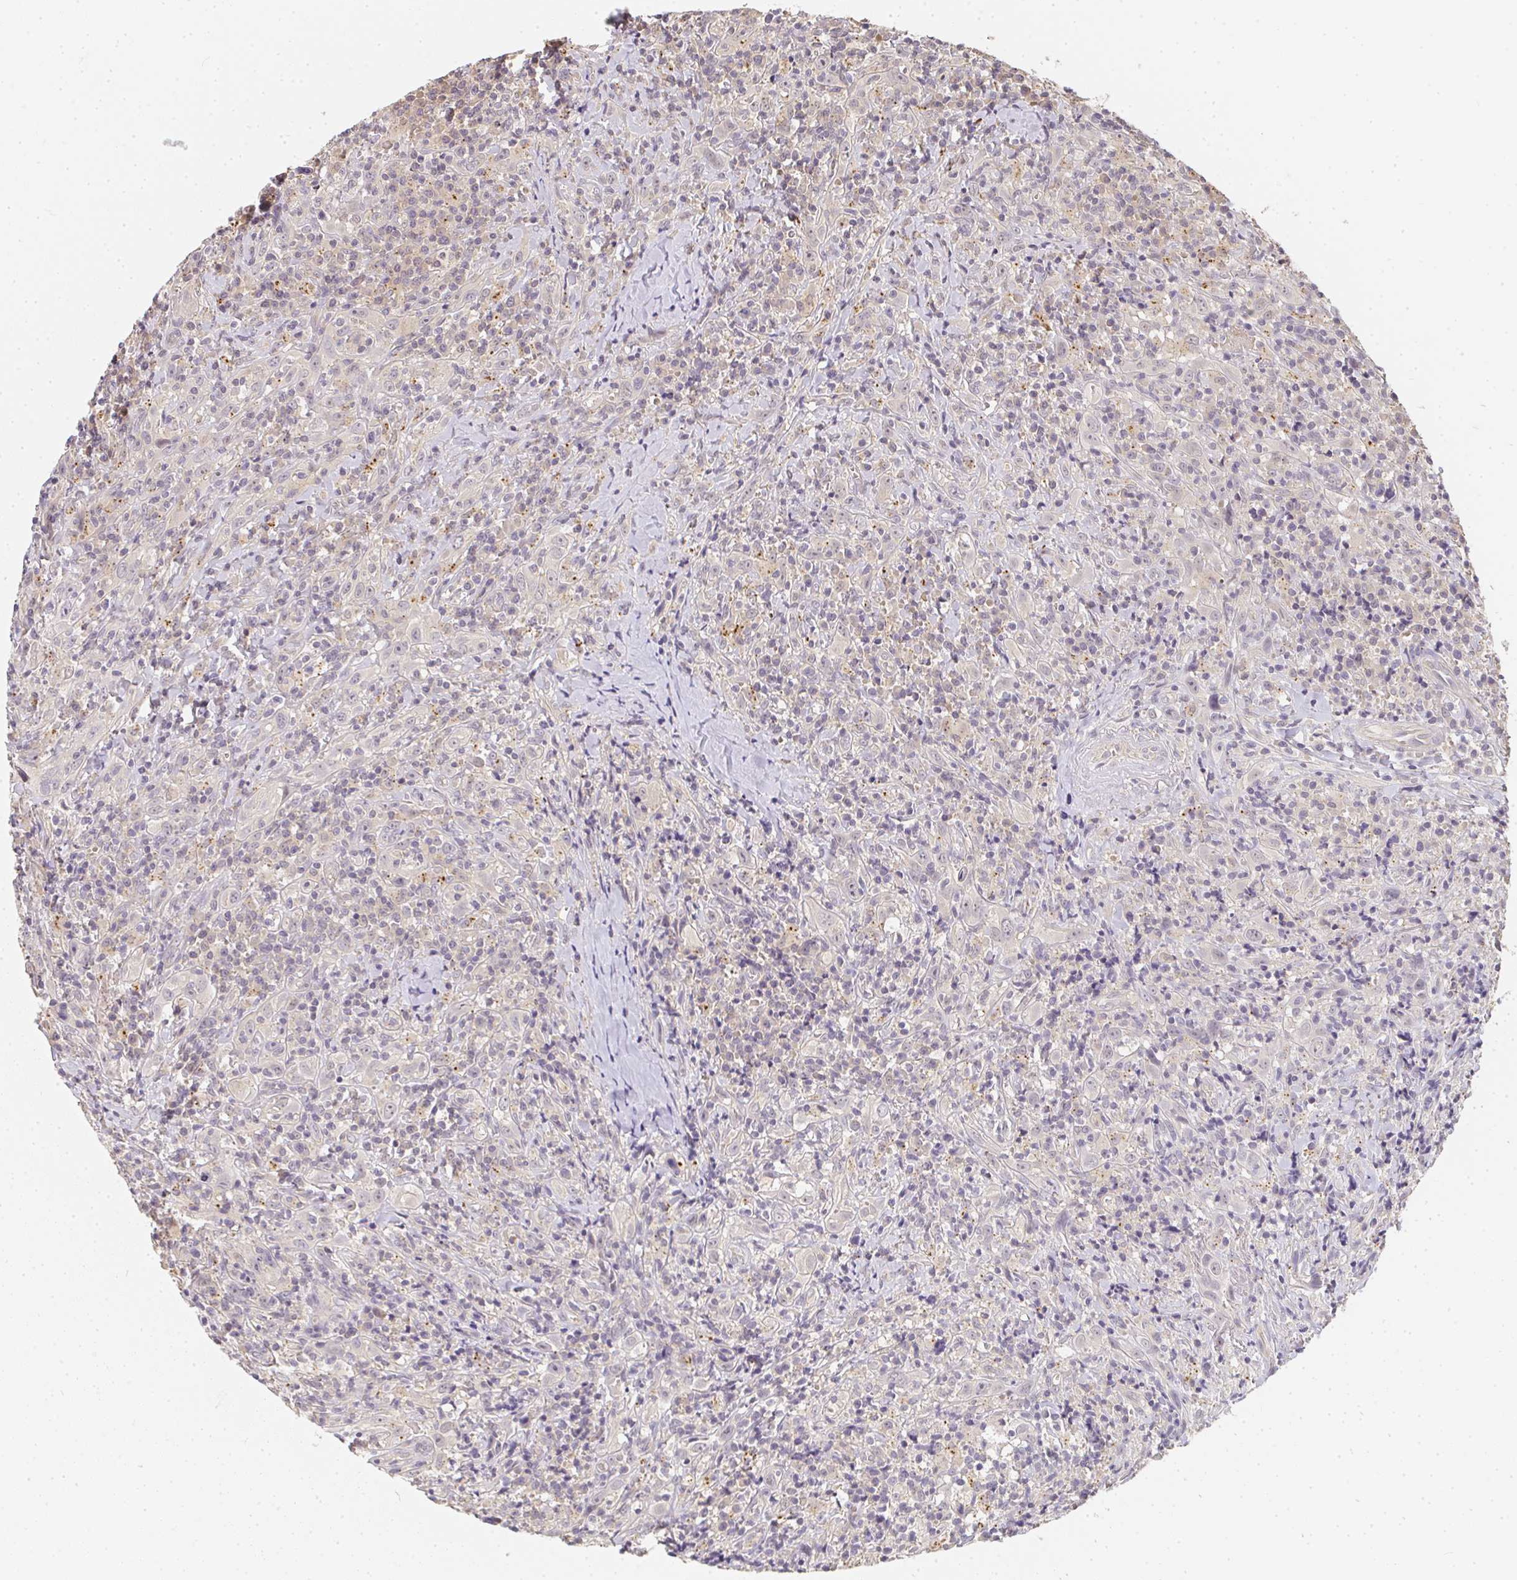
{"staining": {"intensity": "negative", "quantity": "none", "location": "none"}, "tissue": "head and neck cancer", "cell_type": "Tumor cells", "image_type": "cancer", "snomed": [{"axis": "morphology", "description": "Squamous cell carcinoma, NOS"}, {"axis": "topography", "description": "Head-Neck"}], "caption": "An immunohistochemistry photomicrograph of head and neck squamous cell carcinoma is shown. There is no staining in tumor cells of head and neck squamous cell carcinoma.", "gene": "SLC35B3", "patient": {"sex": "female", "age": 95}}